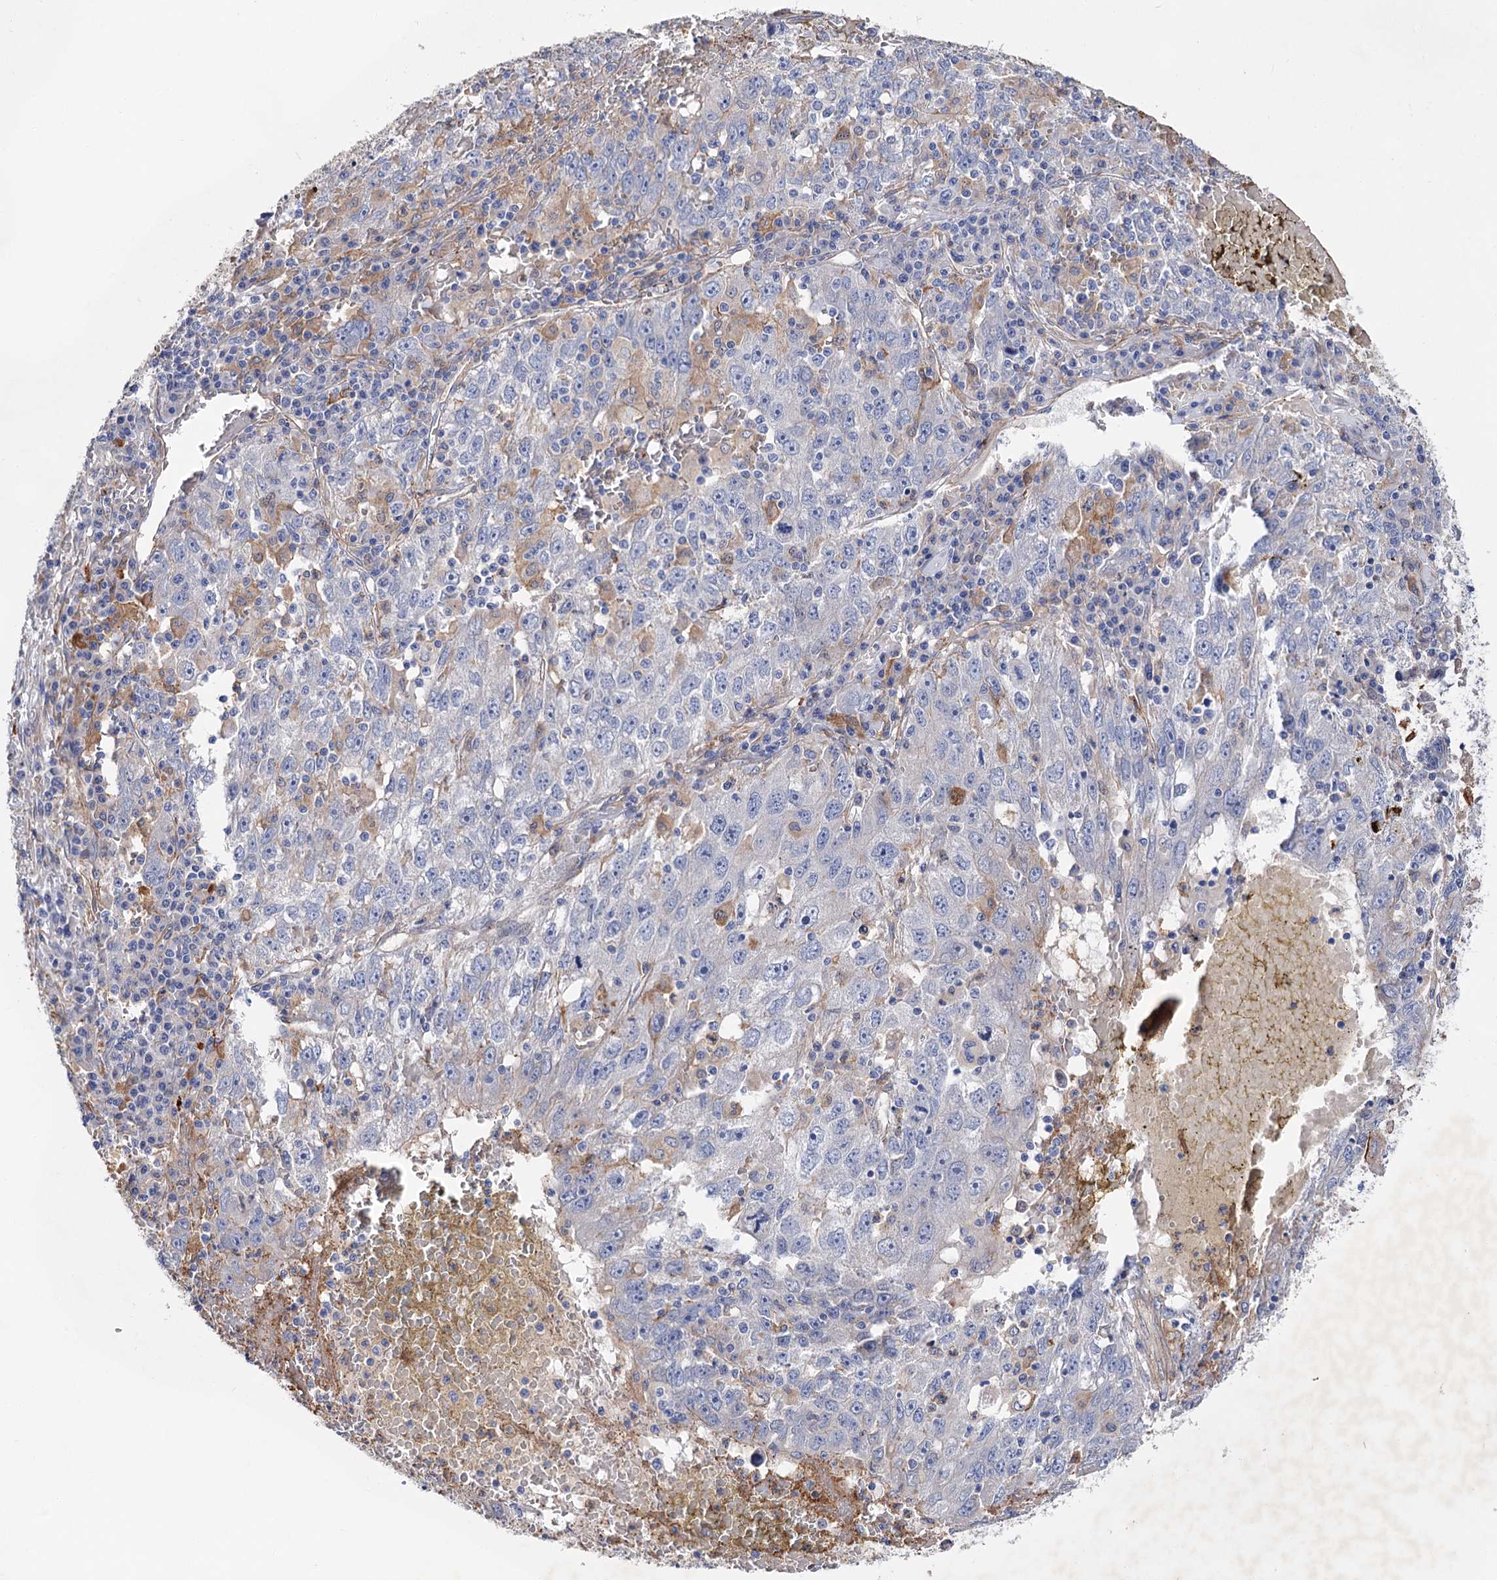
{"staining": {"intensity": "negative", "quantity": "none", "location": "none"}, "tissue": "liver cancer", "cell_type": "Tumor cells", "image_type": "cancer", "snomed": [{"axis": "morphology", "description": "Carcinoma, Hepatocellular, NOS"}, {"axis": "topography", "description": "Liver"}], "caption": "The immunohistochemistry (IHC) image has no significant staining in tumor cells of liver hepatocellular carcinoma tissue.", "gene": "TMTC3", "patient": {"sex": "male", "age": 49}}